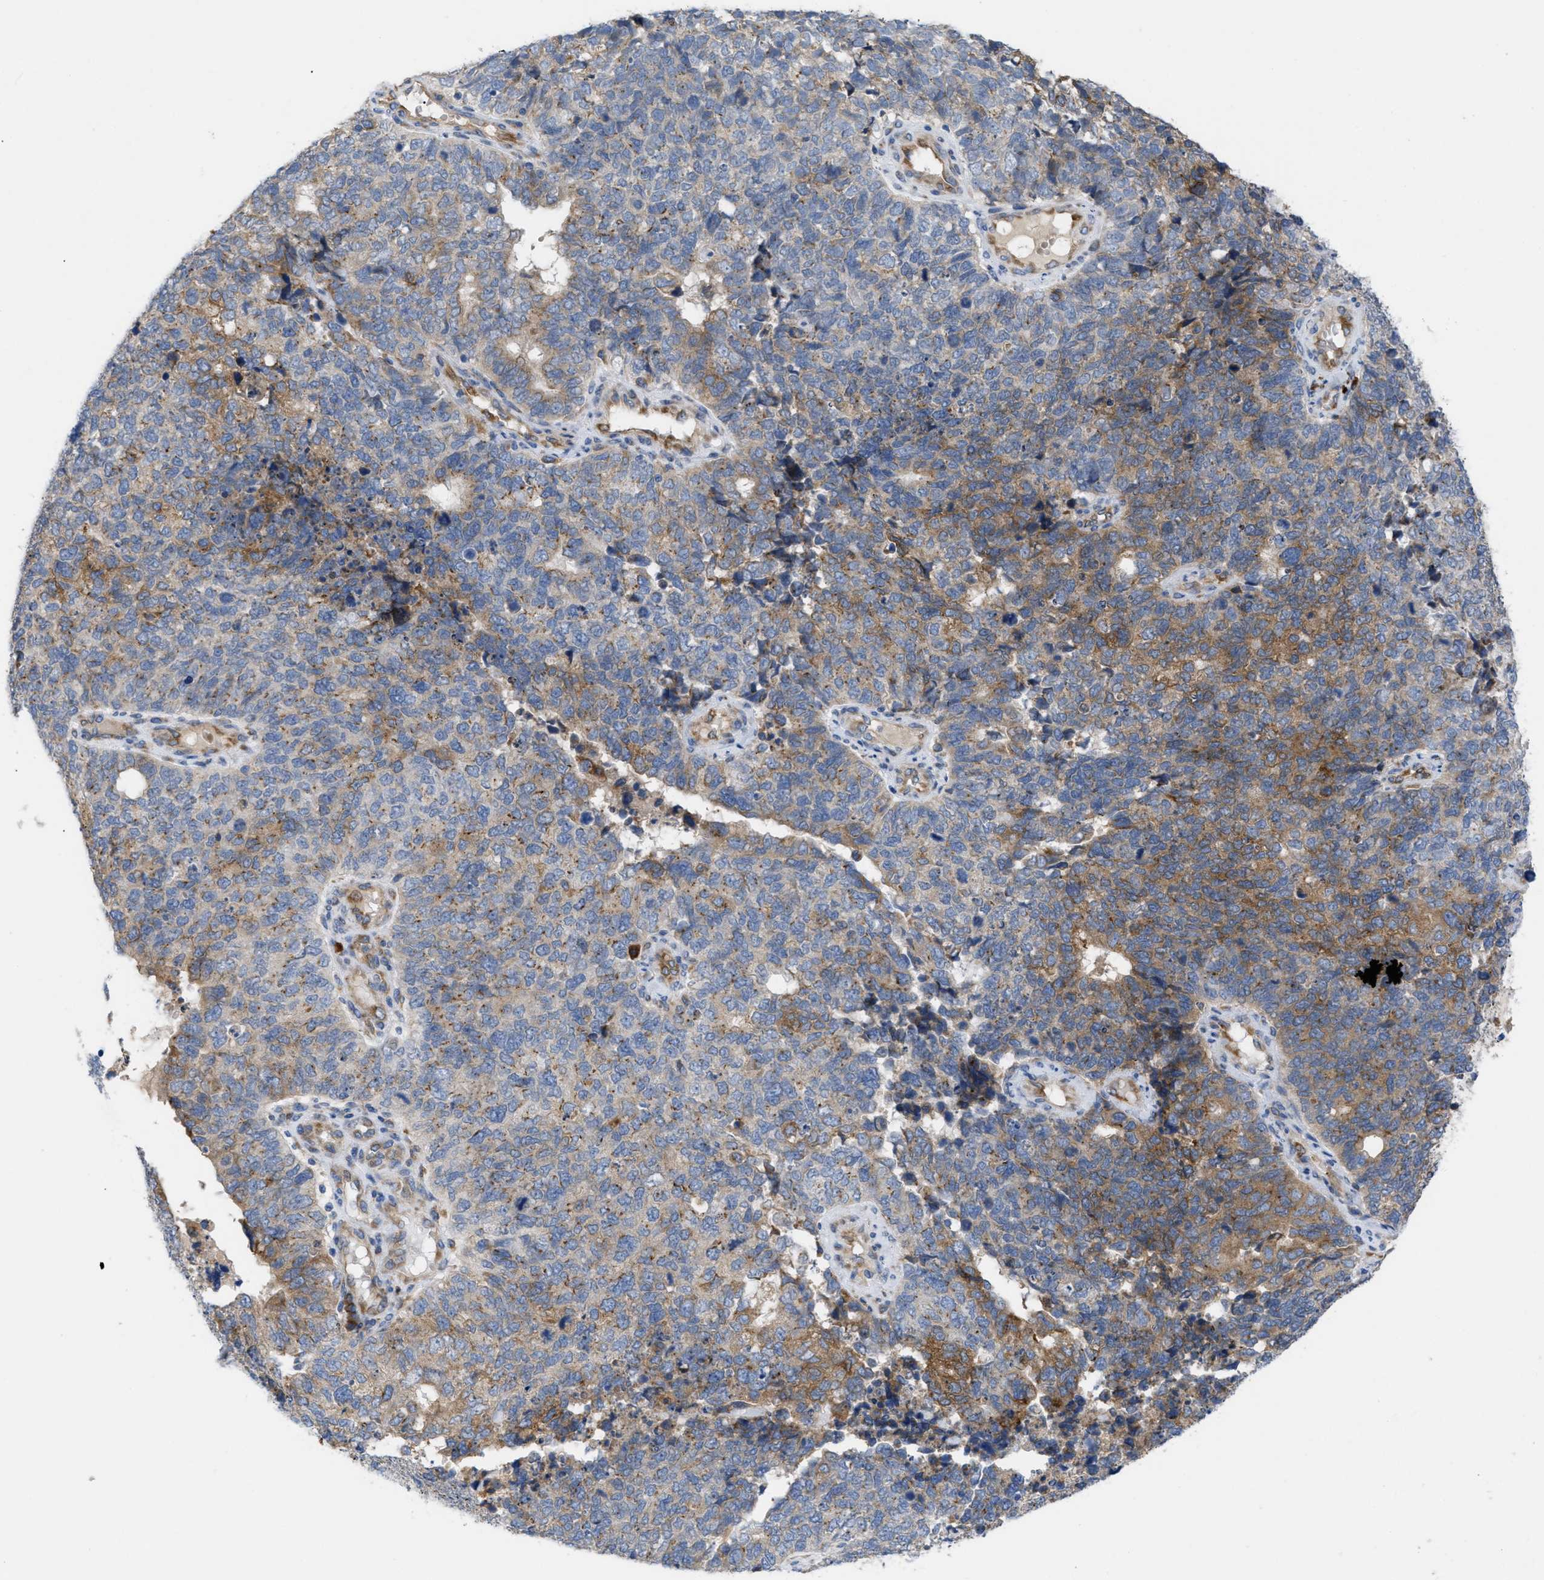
{"staining": {"intensity": "moderate", "quantity": "25%-75%", "location": "cytoplasmic/membranous"}, "tissue": "cervical cancer", "cell_type": "Tumor cells", "image_type": "cancer", "snomed": [{"axis": "morphology", "description": "Squamous cell carcinoma, NOS"}, {"axis": "topography", "description": "Cervix"}], "caption": "Immunohistochemical staining of human cervical squamous cell carcinoma displays moderate cytoplasmic/membranous protein staining in about 25%-75% of tumor cells.", "gene": "SLC50A1", "patient": {"sex": "female", "age": 63}}